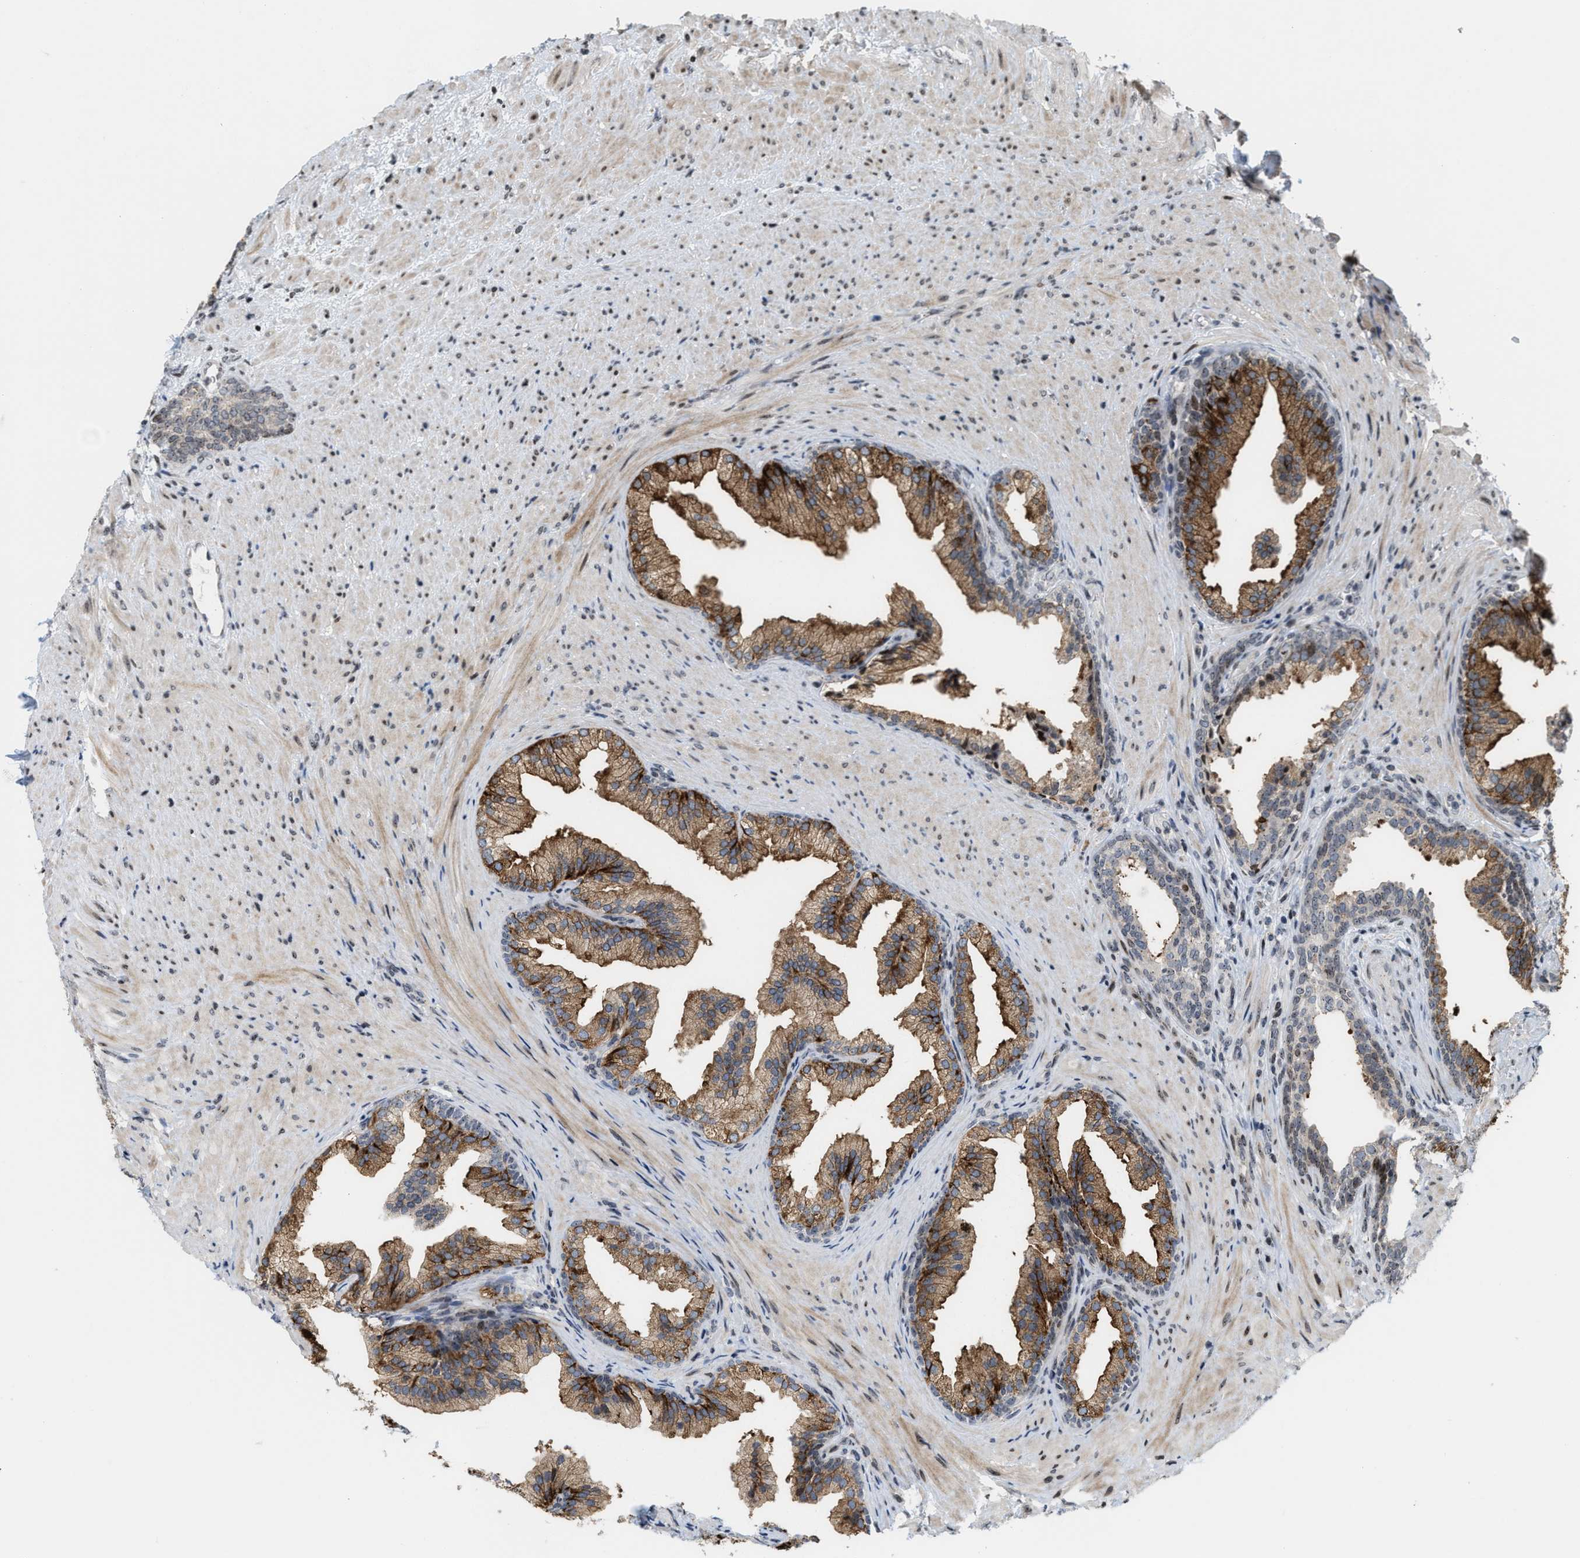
{"staining": {"intensity": "moderate", "quantity": ">75%", "location": "cytoplasmic/membranous"}, "tissue": "prostate", "cell_type": "Glandular cells", "image_type": "normal", "snomed": [{"axis": "morphology", "description": "Normal tissue, NOS"}, {"axis": "topography", "description": "Prostate"}], "caption": "Moderate cytoplasmic/membranous protein positivity is seen in approximately >75% of glandular cells in prostate.", "gene": "PDZD2", "patient": {"sex": "male", "age": 76}}